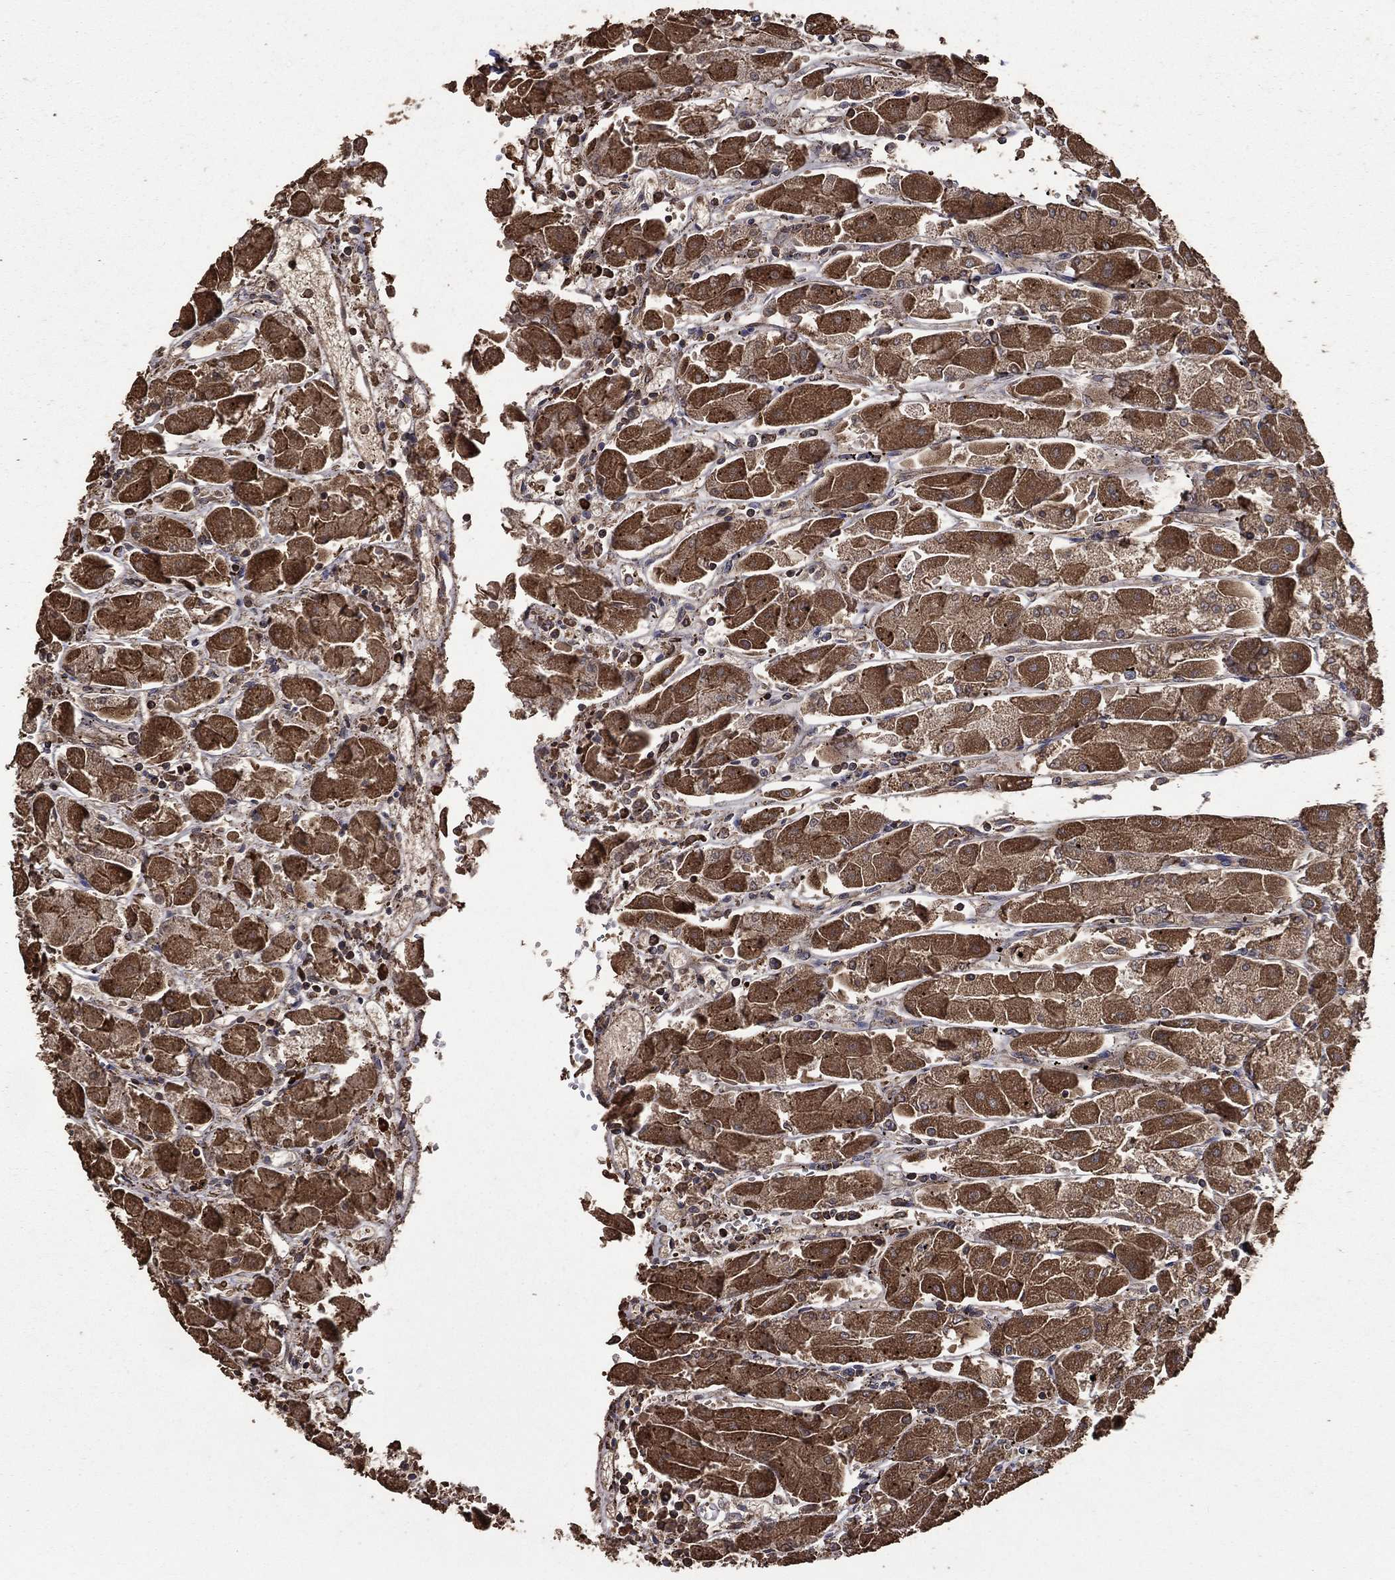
{"staining": {"intensity": "strong", "quantity": ">75%", "location": "cytoplasmic/membranous"}, "tissue": "stomach", "cell_type": "Glandular cells", "image_type": "normal", "snomed": [{"axis": "morphology", "description": "Normal tissue, NOS"}, {"axis": "topography", "description": "Stomach"}], "caption": "Unremarkable stomach exhibits strong cytoplasmic/membranous positivity in about >75% of glandular cells (Brightfield microscopy of DAB IHC at high magnification)..", "gene": "METTL27", "patient": {"sex": "male", "age": 70}}